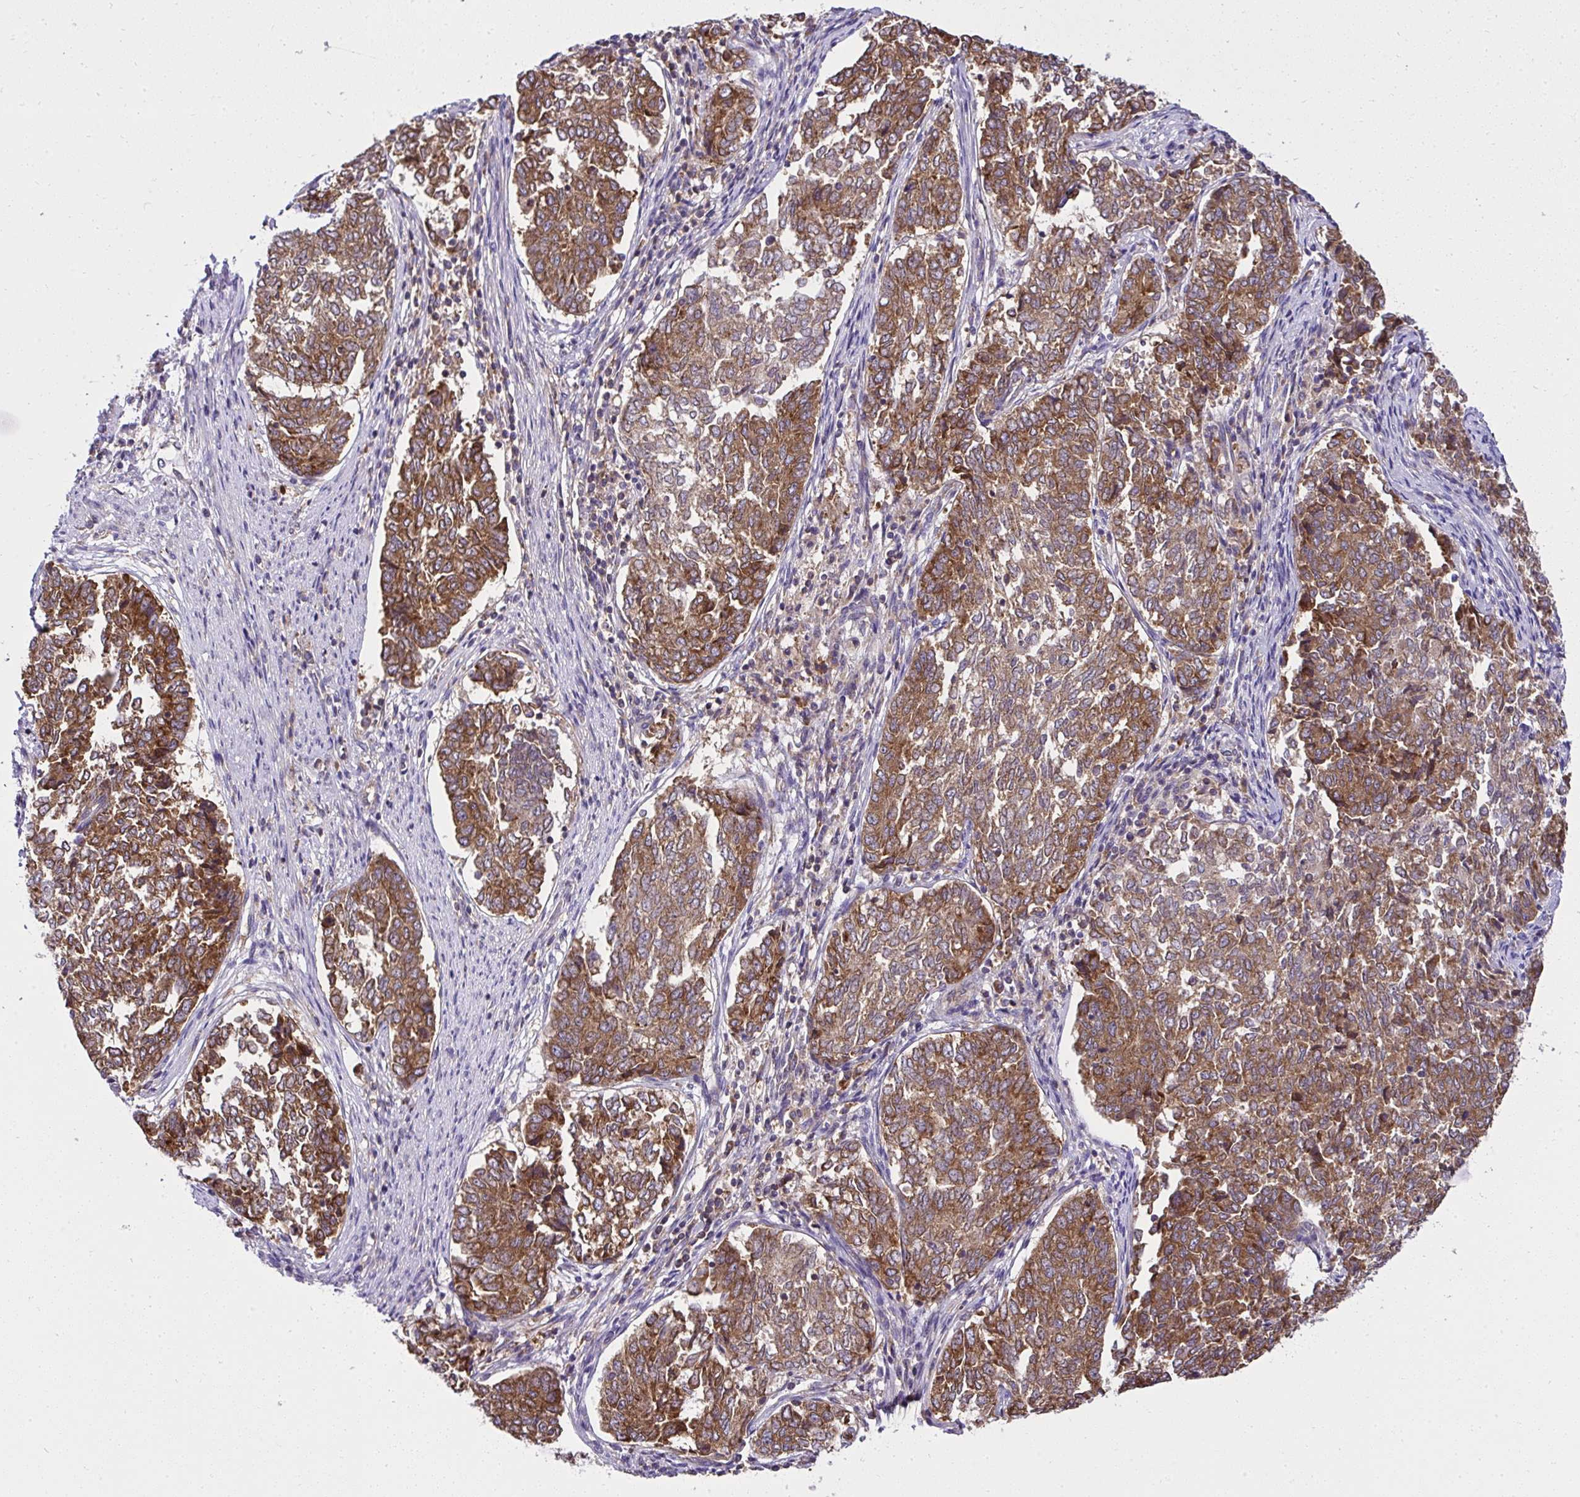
{"staining": {"intensity": "strong", "quantity": ">75%", "location": "cytoplasmic/membranous"}, "tissue": "endometrial cancer", "cell_type": "Tumor cells", "image_type": "cancer", "snomed": [{"axis": "morphology", "description": "Adenocarcinoma, NOS"}, {"axis": "topography", "description": "Endometrium"}], "caption": "Protein analysis of endometrial adenocarcinoma tissue reveals strong cytoplasmic/membranous expression in approximately >75% of tumor cells.", "gene": "RPS7", "patient": {"sex": "female", "age": 80}}